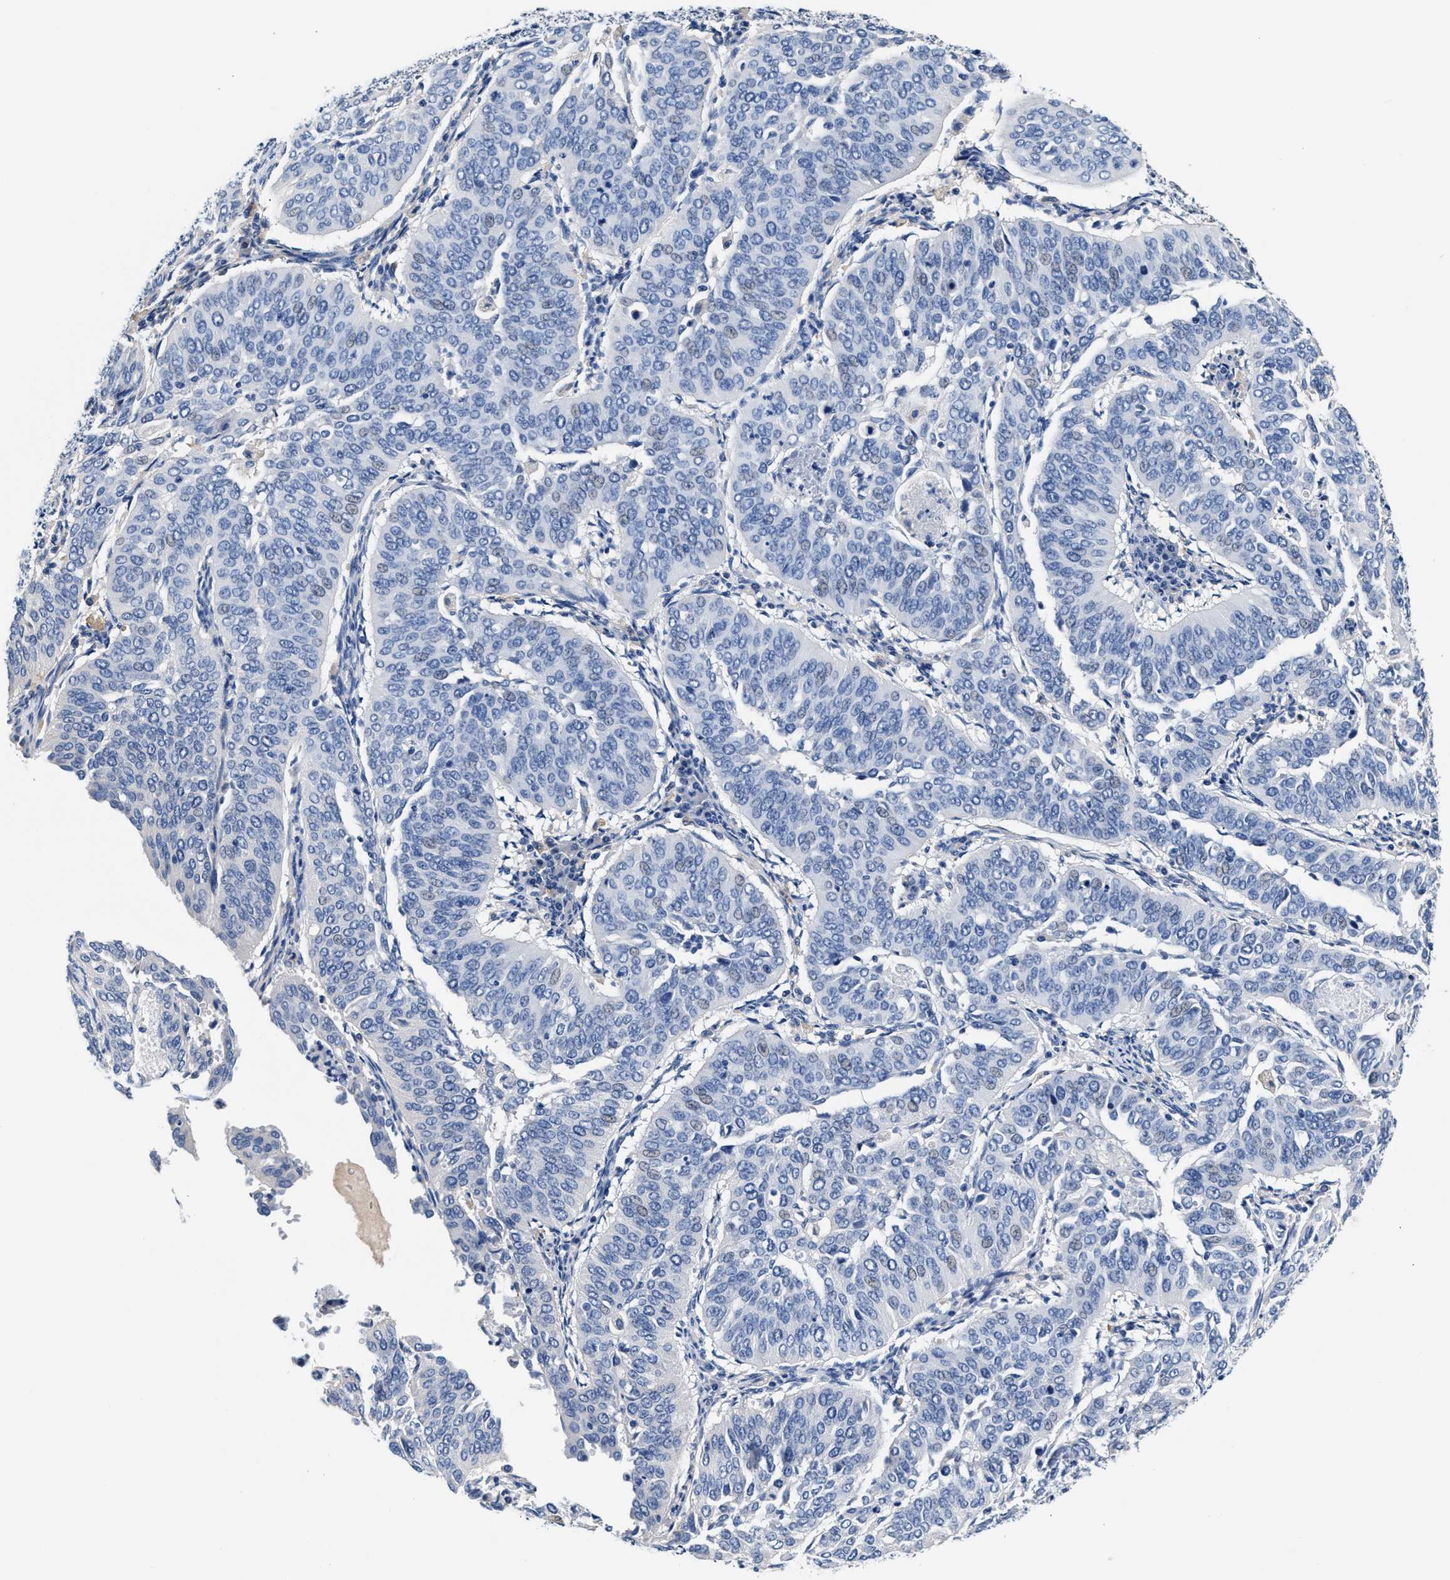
{"staining": {"intensity": "negative", "quantity": "none", "location": "none"}, "tissue": "cervical cancer", "cell_type": "Tumor cells", "image_type": "cancer", "snomed": [{"axis": "morphology", "description": "Normal tissue, NOS"}, {"axis": "morphology", "description": "Squamous cell carcinoma, NOS"}, {"axis": "topography", "description": "Cervix"}], "caption": "Immunohistochemical staining of cervical cancer reveals no significant staining in tumor cells.", "gene": "GSTM1", "patient": {"sex": "female", "age": 39}}